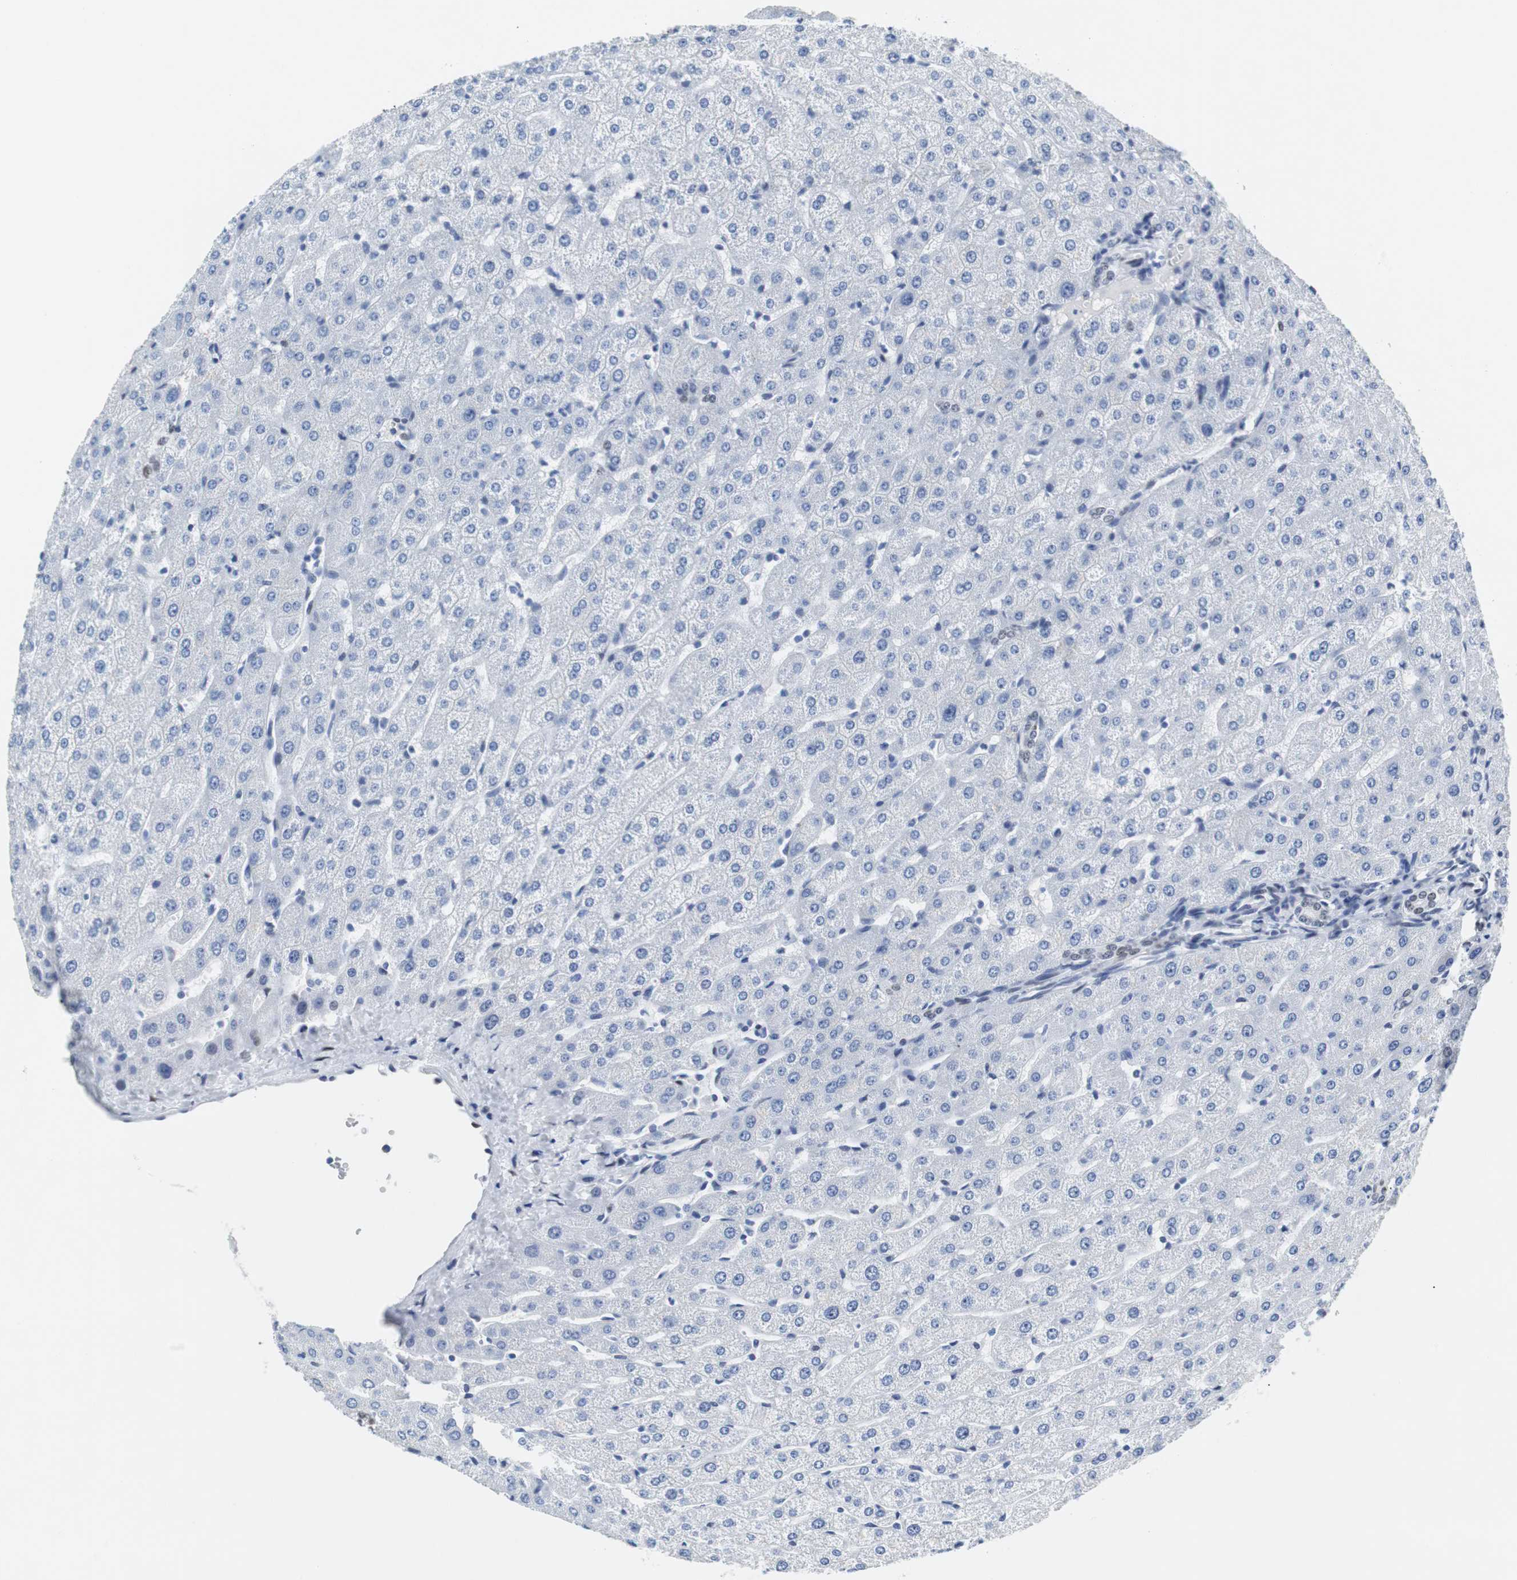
{"staining": {"intensity": "weak", "quantity": "<25%", "location": "nuclear"}, "tissue": "liver", "cell_type": "Cholangiocytes", "image_type": "normal", "snomed": [{"axis": "morphology", "description": "Normal tissue, NOS"}, {"axis": "morphology", "description": "Fibrosis, NOS"}, {"axis": "topography", "description": "Liver"}], "caption": "Micrograph shows no significant protein positivity in cholangiocytes of normal liver. Brightfield microscopy of IHC stained with DAB (brown) and hematoxylin (blue), captured at high magnification.", "gene": "JUN", "patient": {"sex": "female", "age": 29}}